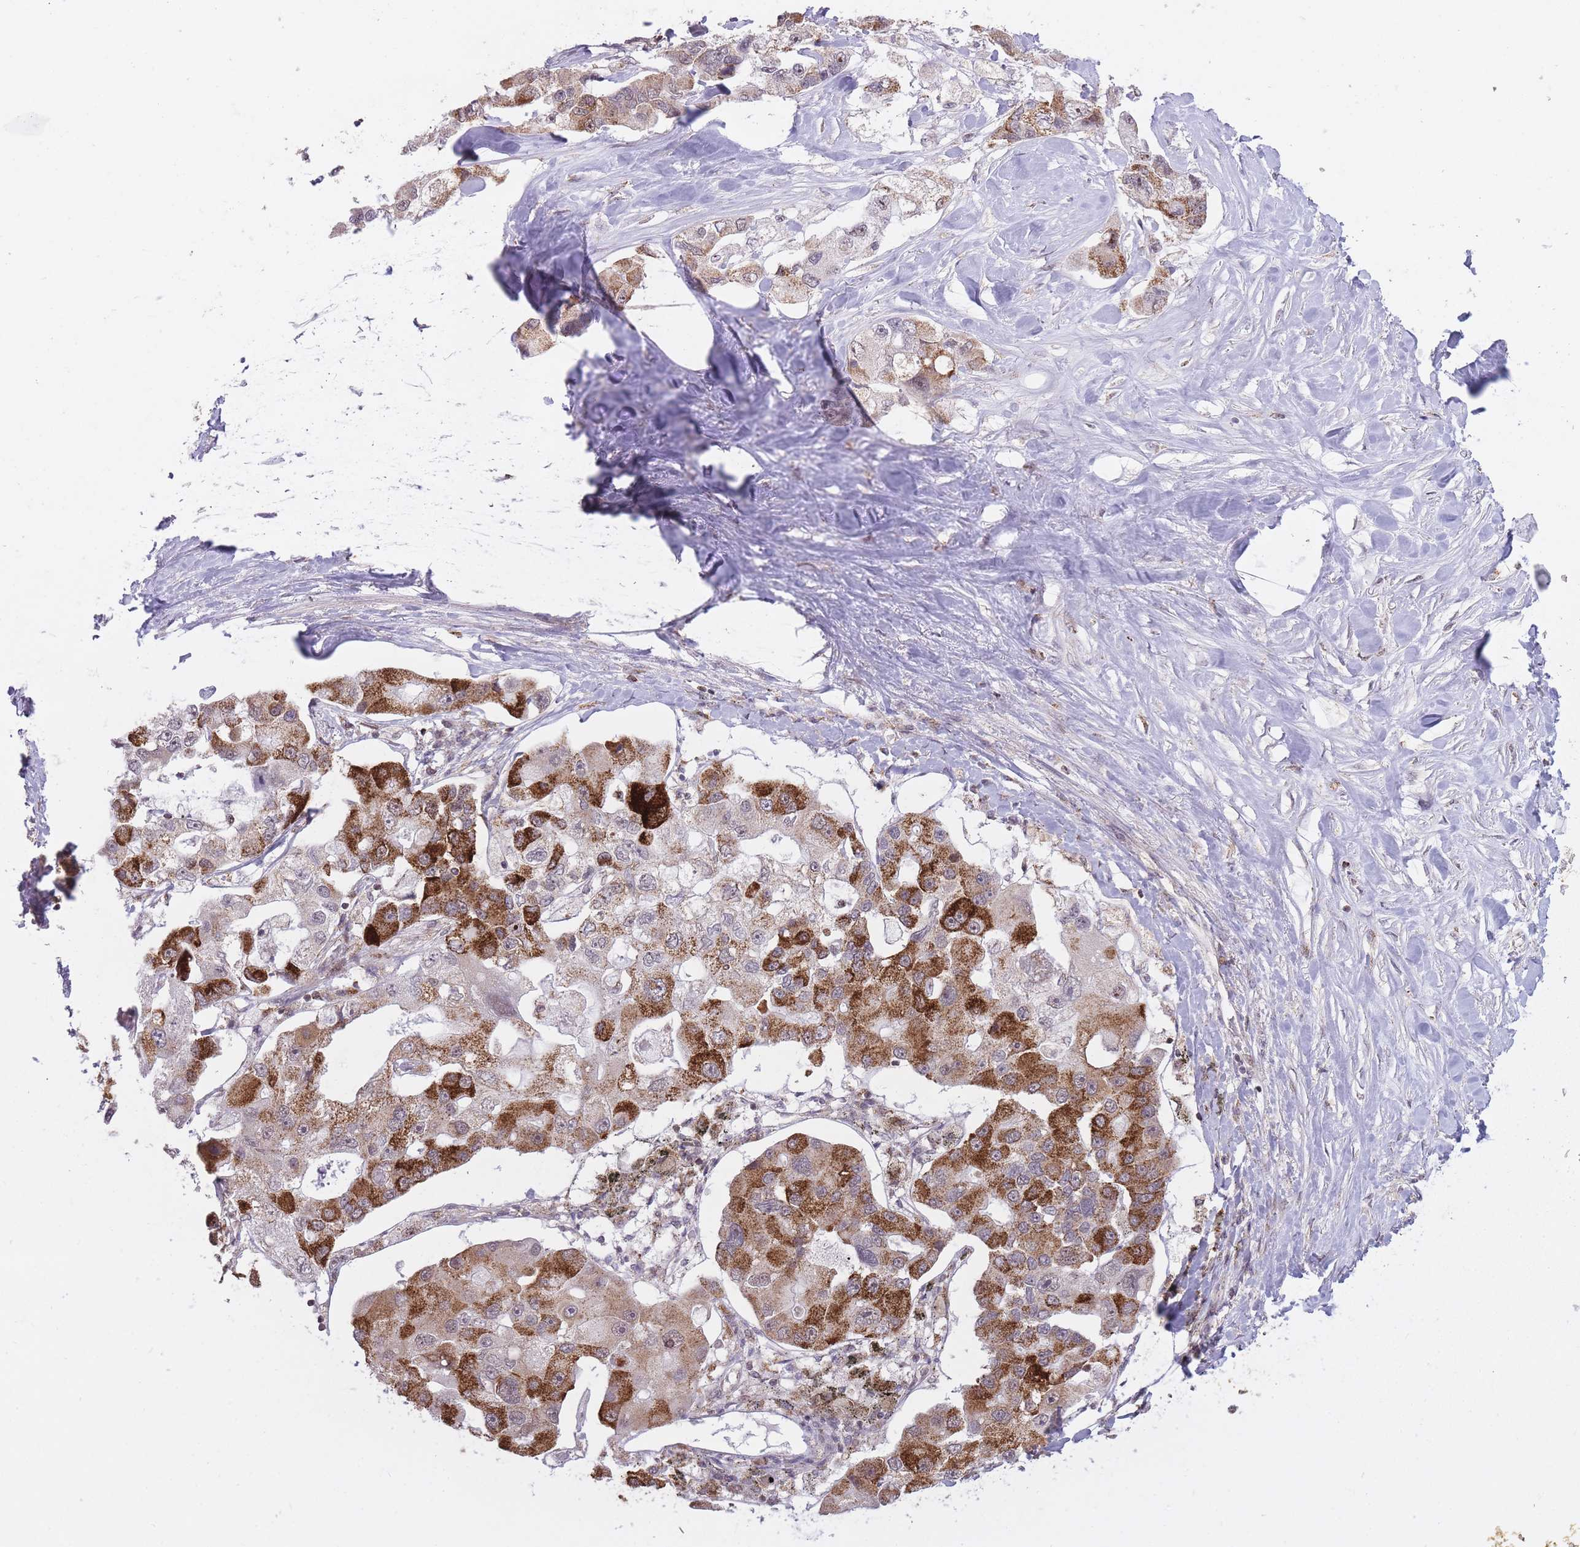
{"staining": {"intensity": "moderate", "quantity": "25%-75%", "location": "cytoplasmic/membranous"}, "tissue": "lung cancer", "cell_type": "Tumor cells", "image_type": "cancer", "snomed": [{"axis": "morphology", "description": "Adenocarcinoma, NOS"}, {"axis": "topography", "description": "Lung"}], "caption": "Immunohistochemical staining of adenocarcinoma (lung) reveals medium levels of moderate cytoplasmic/membranous staining in approximately 25%-75% of tumor cells.", "gene": "DPYSL4", "patient": {"sex": "female", "age": 54}}